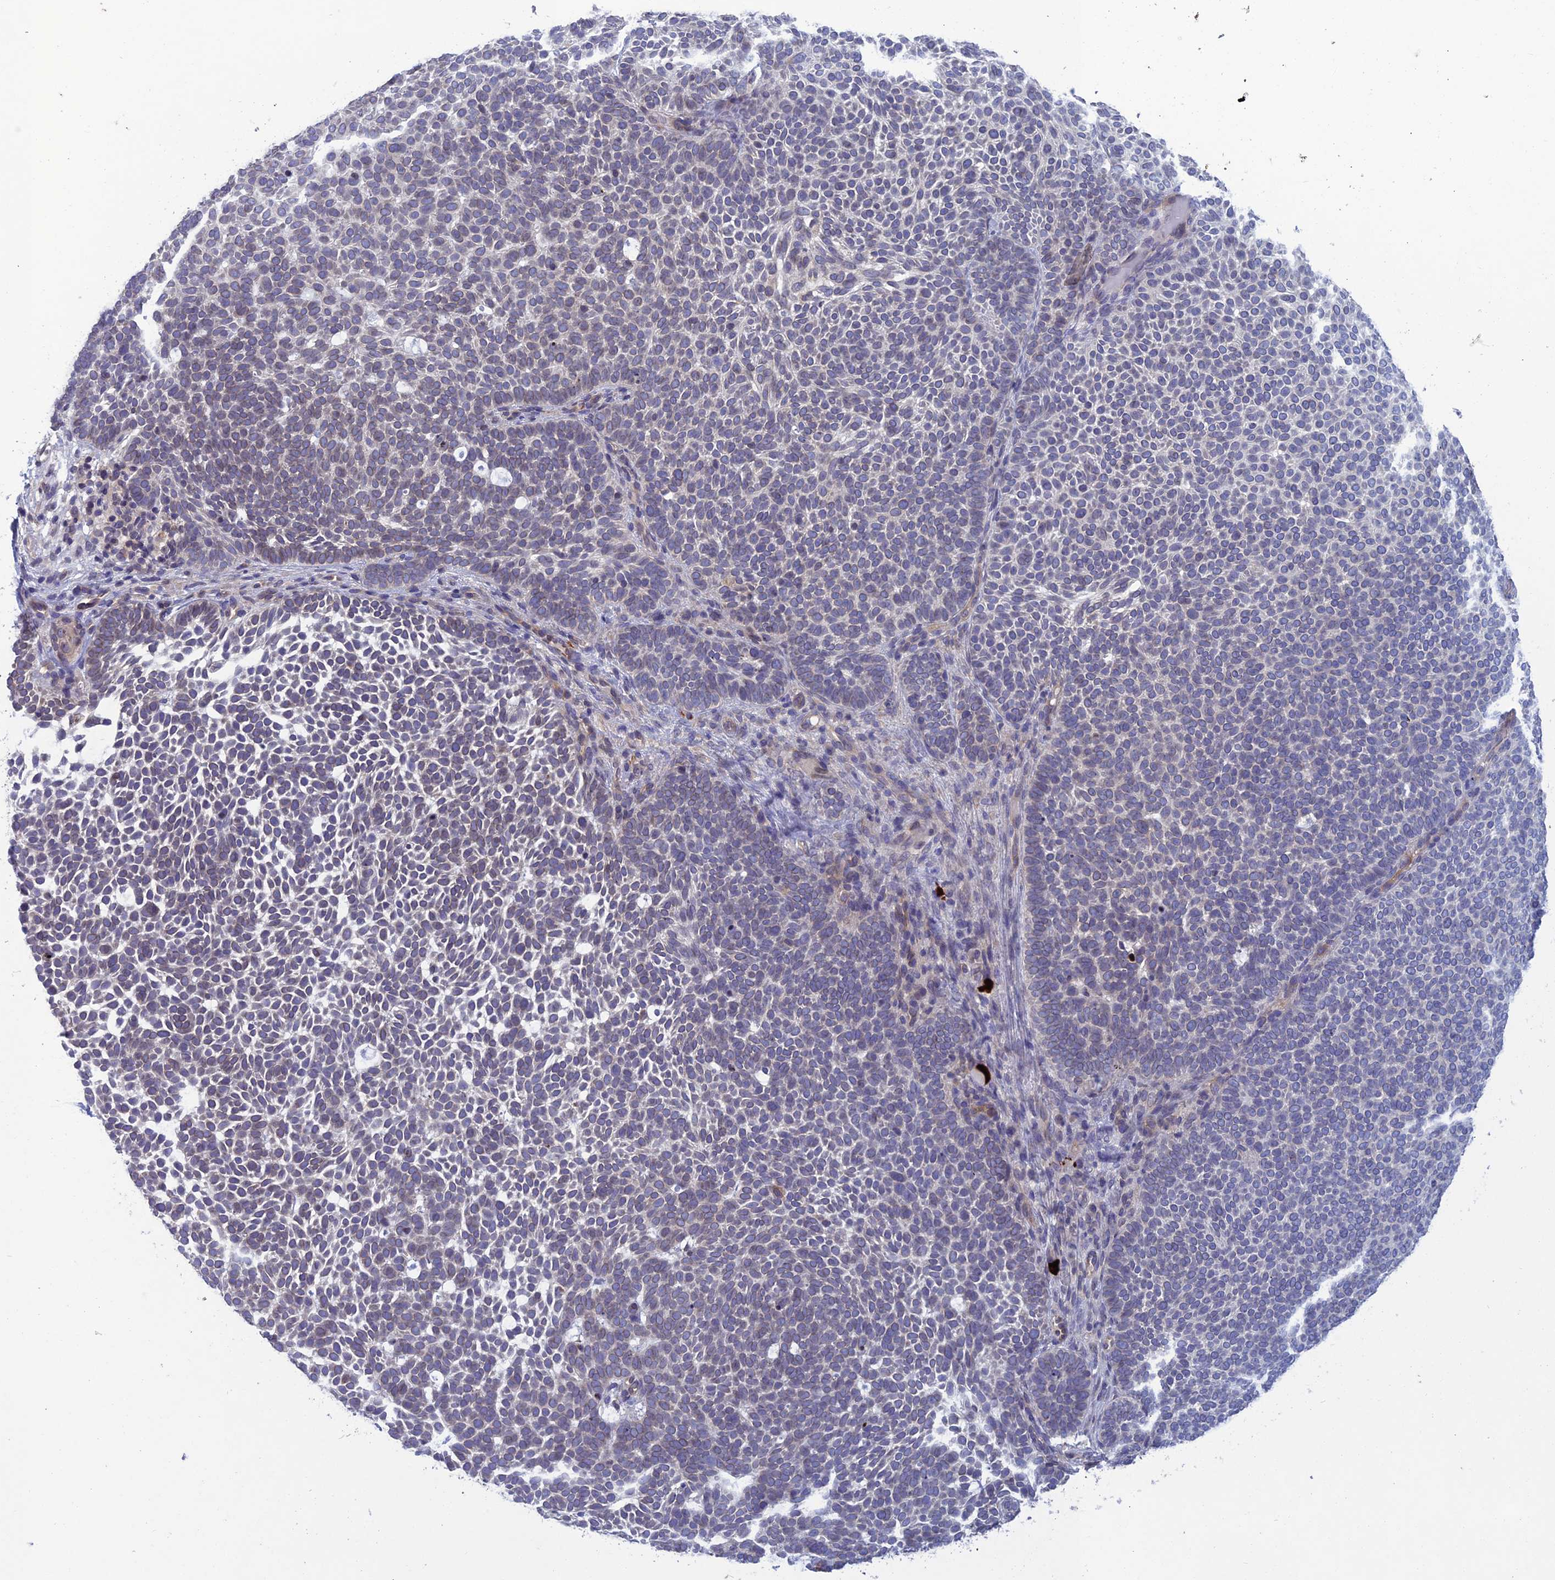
{"staining": {"intensity": "weak", "quantity": "<25%", "location": "cytoplasmic/membranous,nuclear"}, "tissue": "skin cancer", "cell_type": "Tumor cells", "image_type": "cancer", "snomed": [{"axis": "morphology", "description": "Basal cell carcinoma"}, {"axis": "topography", "description": "Skin"}], "caption": "Skin cancer (basal cell carcinoma) was stained to show a protein in brown. There is no significant staining in tumor cells.", "gene": "WDR46", "patient": {"sex": "female", "age": 77}}